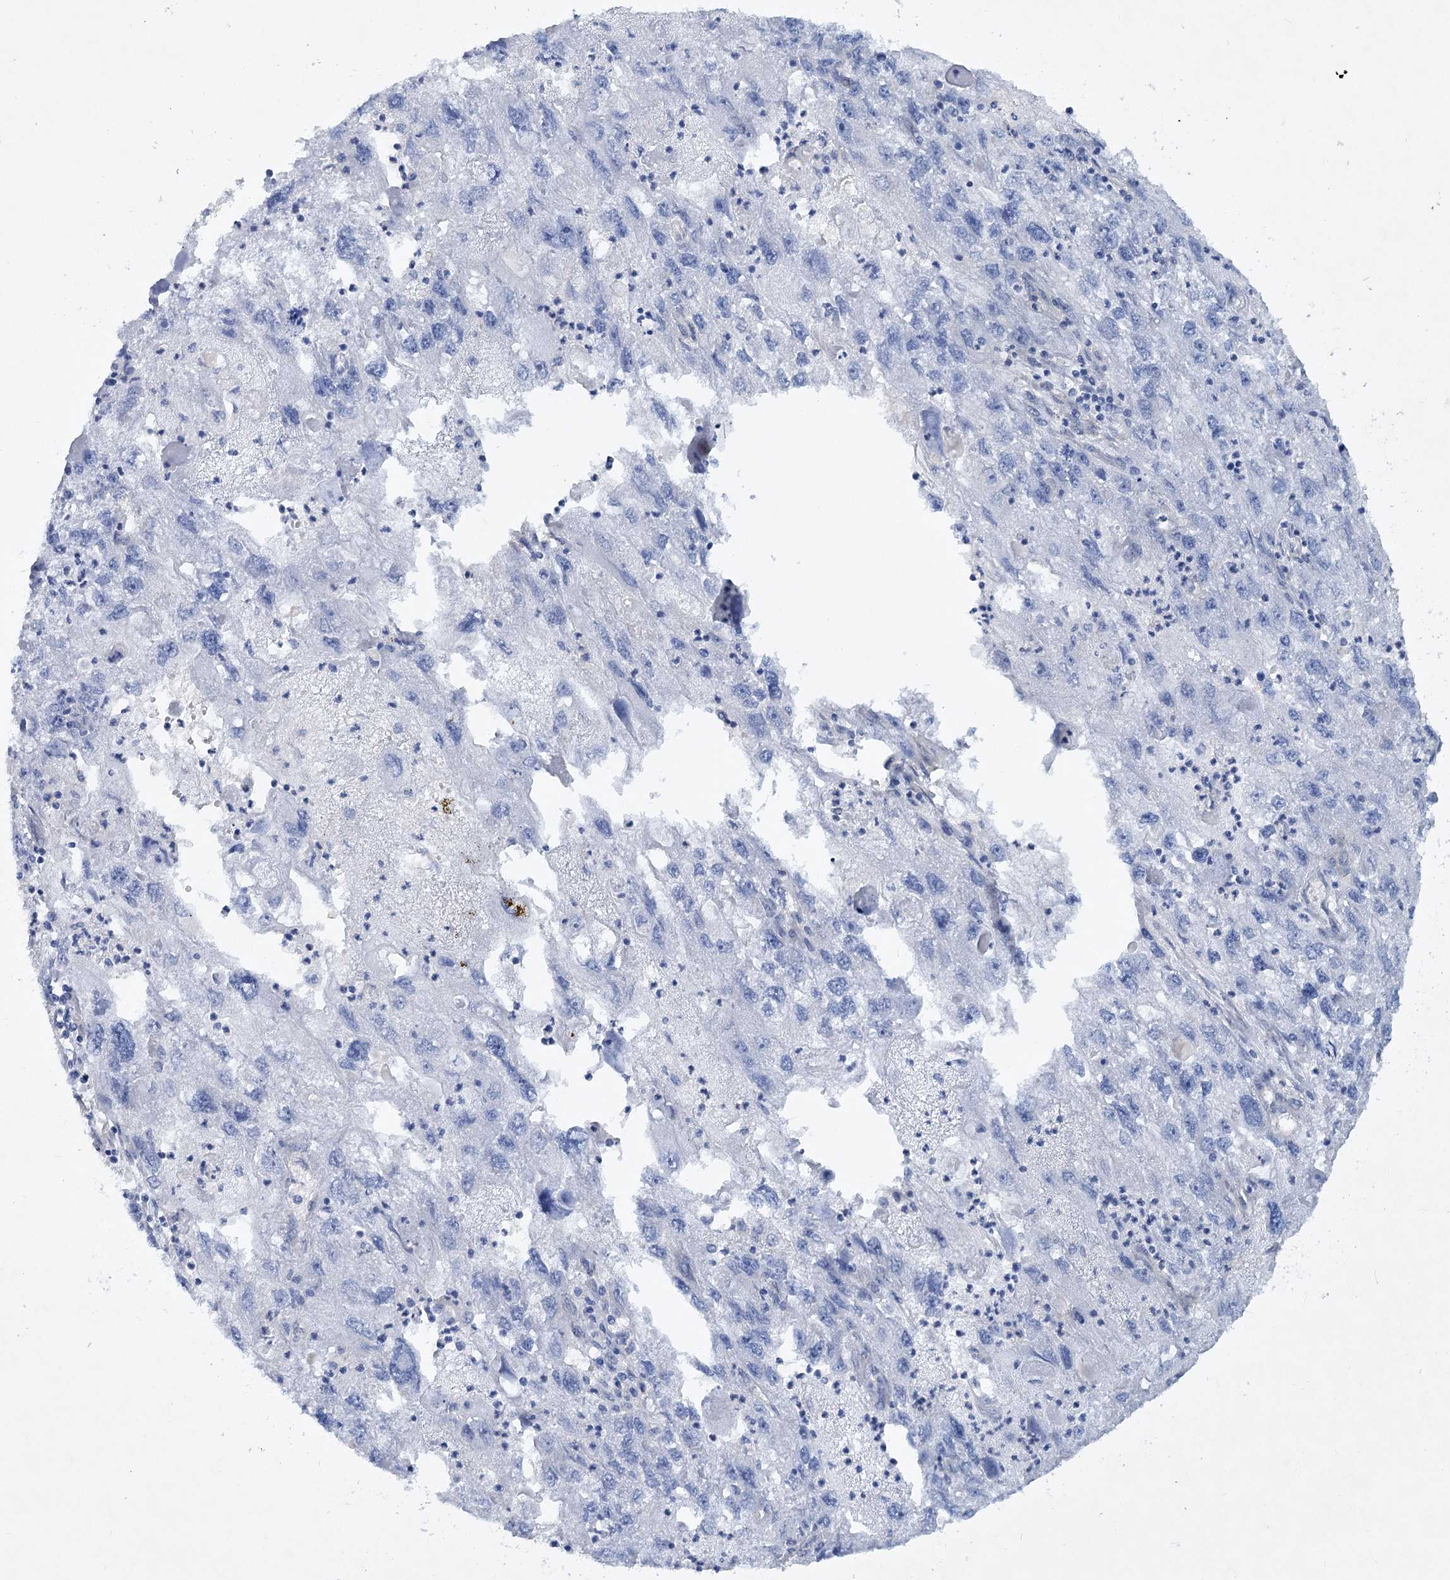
{"staining": {"intensity": "negative", "quantity": "none", "location": "none"}, "tissue": "endometrial cancer", "cell_type": "Tumor cells", "image_type": "cancer", "snomed": [{"axis": "morphology", "description": "Adenocarcinoma, NOS"}, {"axis": "topography", "description": "Endometrium"}], "caption": "IHC micrograph of human adenocarcinoma (endometrial) stained for a protein (brown), which demonstrates no expression in tumor cells. The staining was performed using DAB (3,3'-diaminobenzidine) to visualize the protein expression in brown, while the nuclei were stained in blue with hematoxylin (Magnification: 20x).", "gene": "AAMDC", "patient": {"sex": "female", "age": 49}}